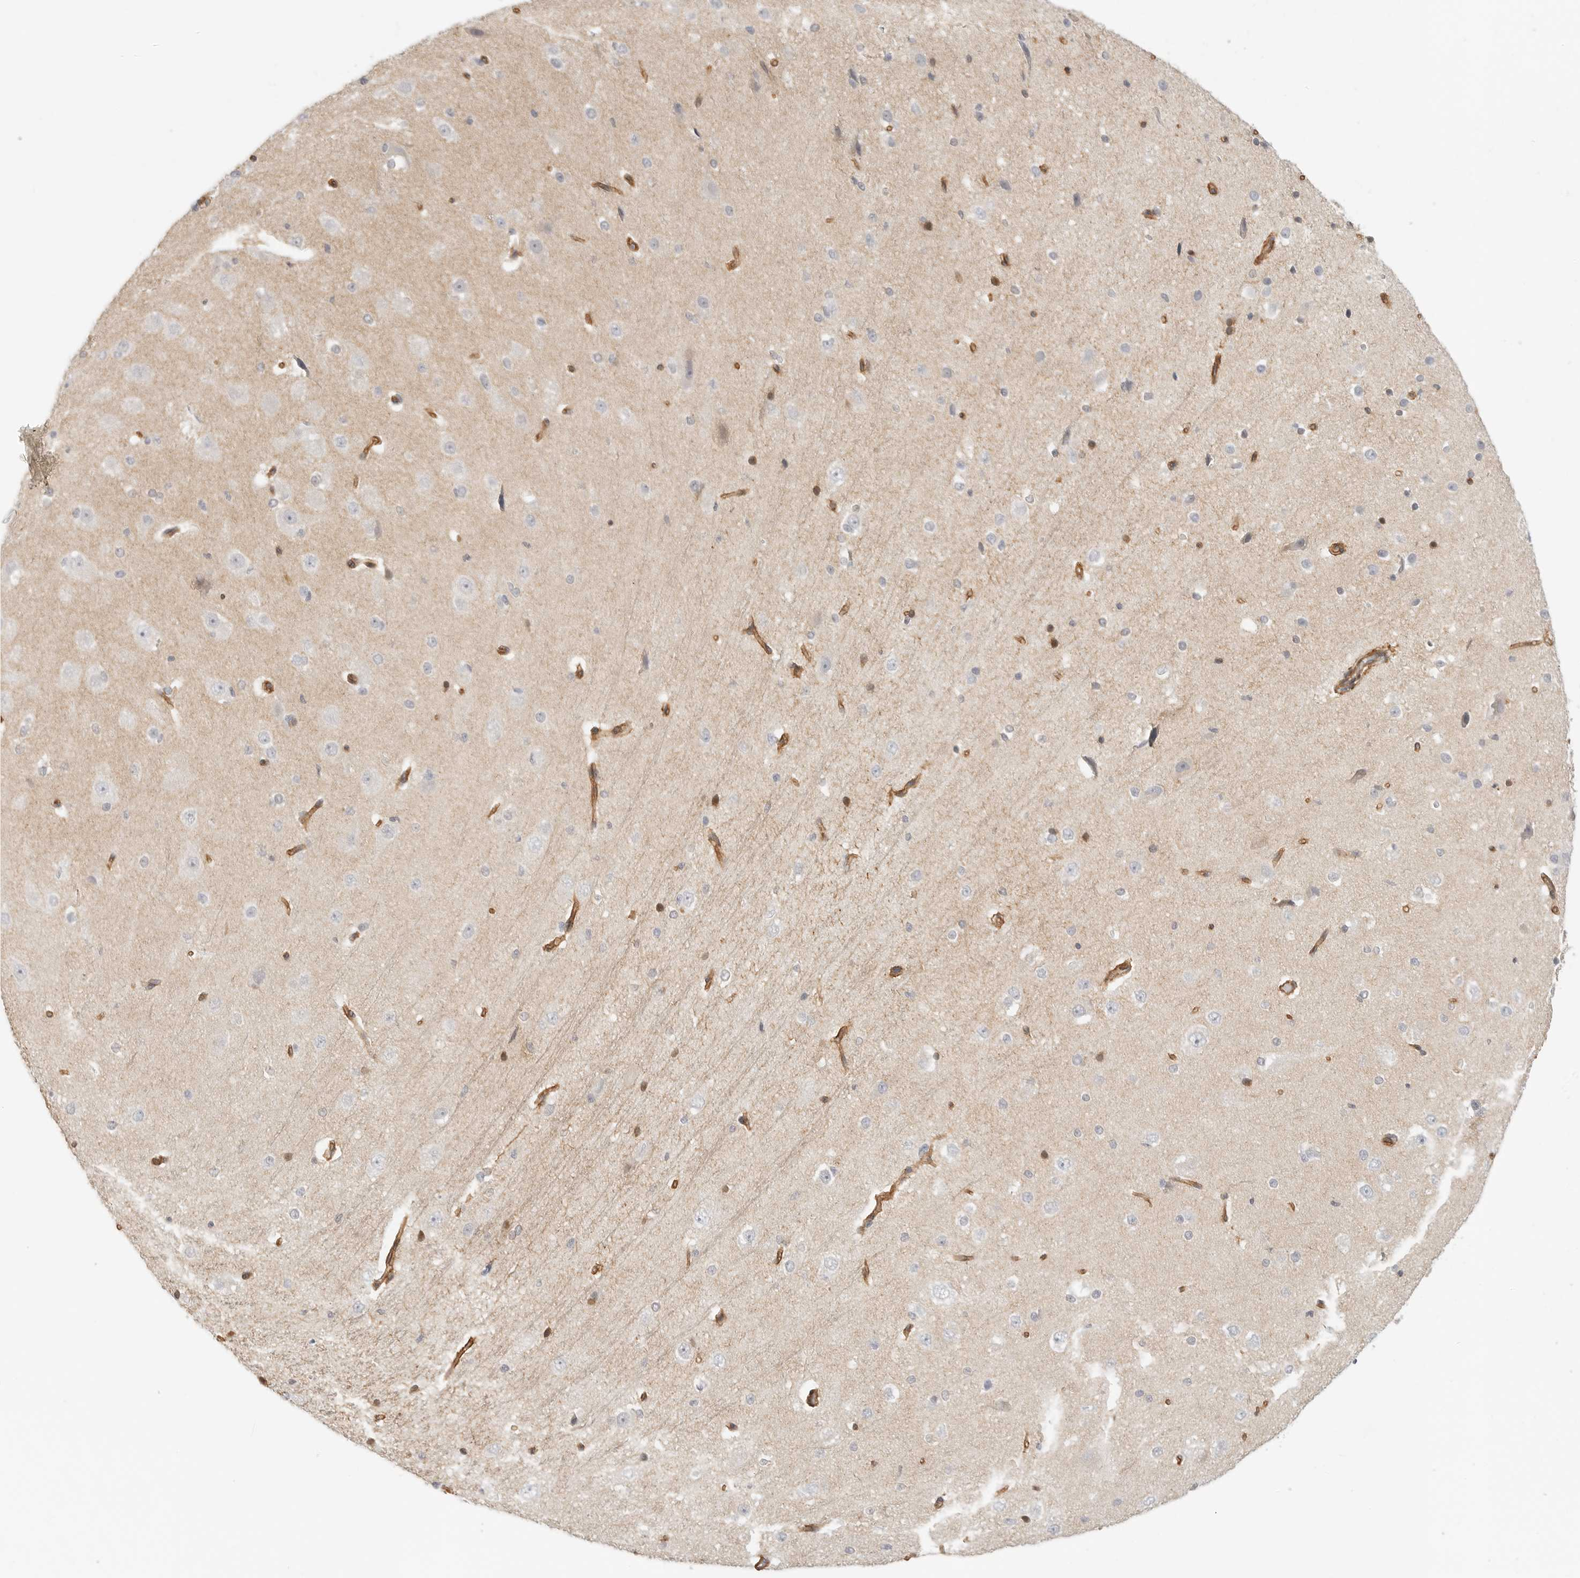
{"staining": {"intensity": "moderate", "quantity": ">75%", "location": "cytoplasmic/membranous"}, "tissue": "cerebral cortex", "cell_type": "Endothelial cells", "image_type": "normal", "snomed": [{"axis": "morphology", "description": "Normal tissue, NOS"}, {"axis": "morphology", "description": "Developmental malformation"}, {"axis": "topography", "description": "Cerebral cortex"}], "caption": "The photomicrograph exhibits immunohistochemical staining of normal cerebral cortex. There is moderate cytoplasmic/membranous positivity is seen in about >75% of endothelial cells. The protein is shown in brown color, while the nuclei are stained blue.", "gene": "ATOH7", "patient": {"sex": "female", "age": 30}}